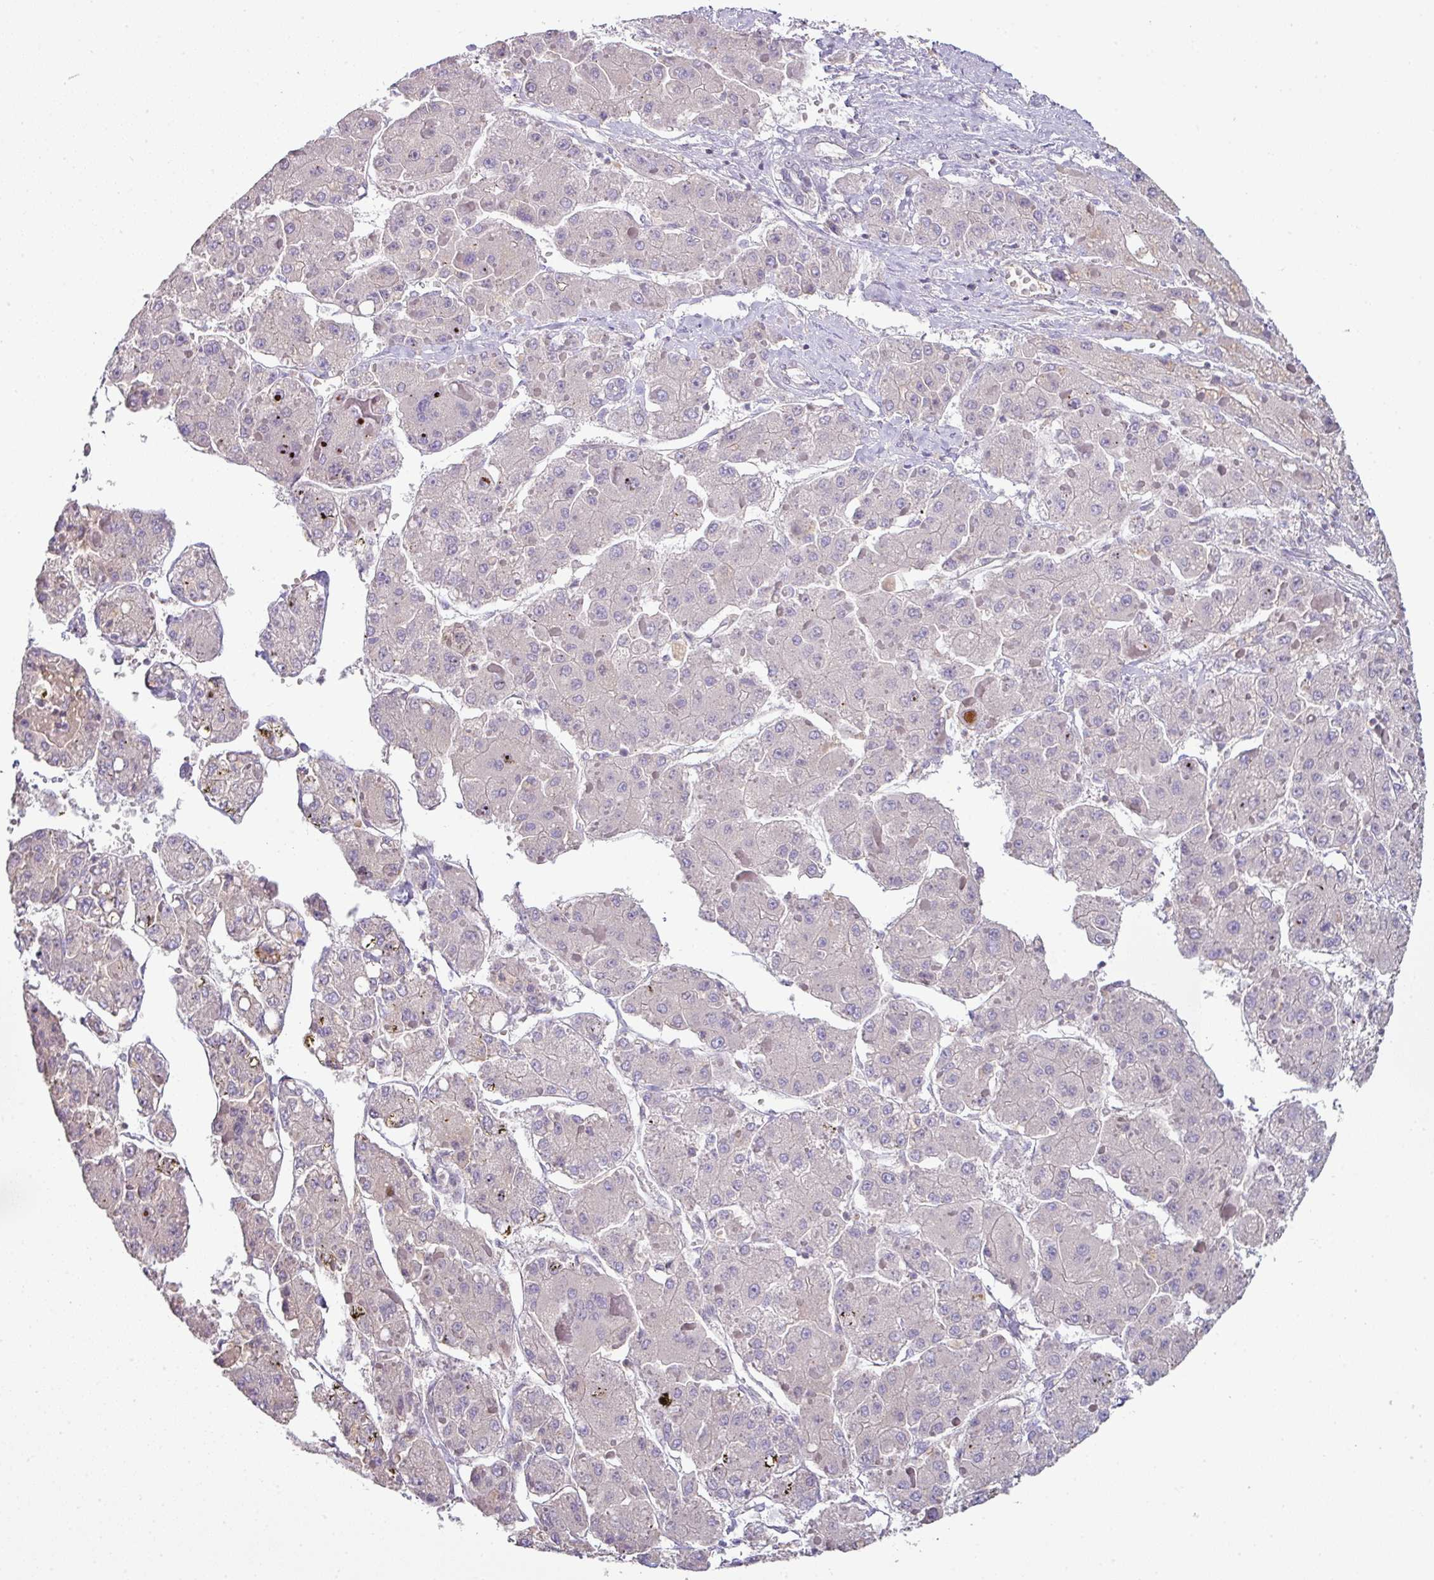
{"staining": {"intensity": "negative", "quantity": "none", "location": "none"}, "tissue": "liver cancer", "cell_type": "Tumor cells", "image_type": "cancer", "snomed": [{"axis": "morphology", "description": "Carcinoma, Hepatocellular, NOS"}, {"axis": "topography", "description": "Liver"}], "caption": "Image shows no protein staining in tumor cells of hepatocellular carcinoma (liver) tissue.", "gene": "SLAMF6", "patient": {"sex": "female", "age": 73}}